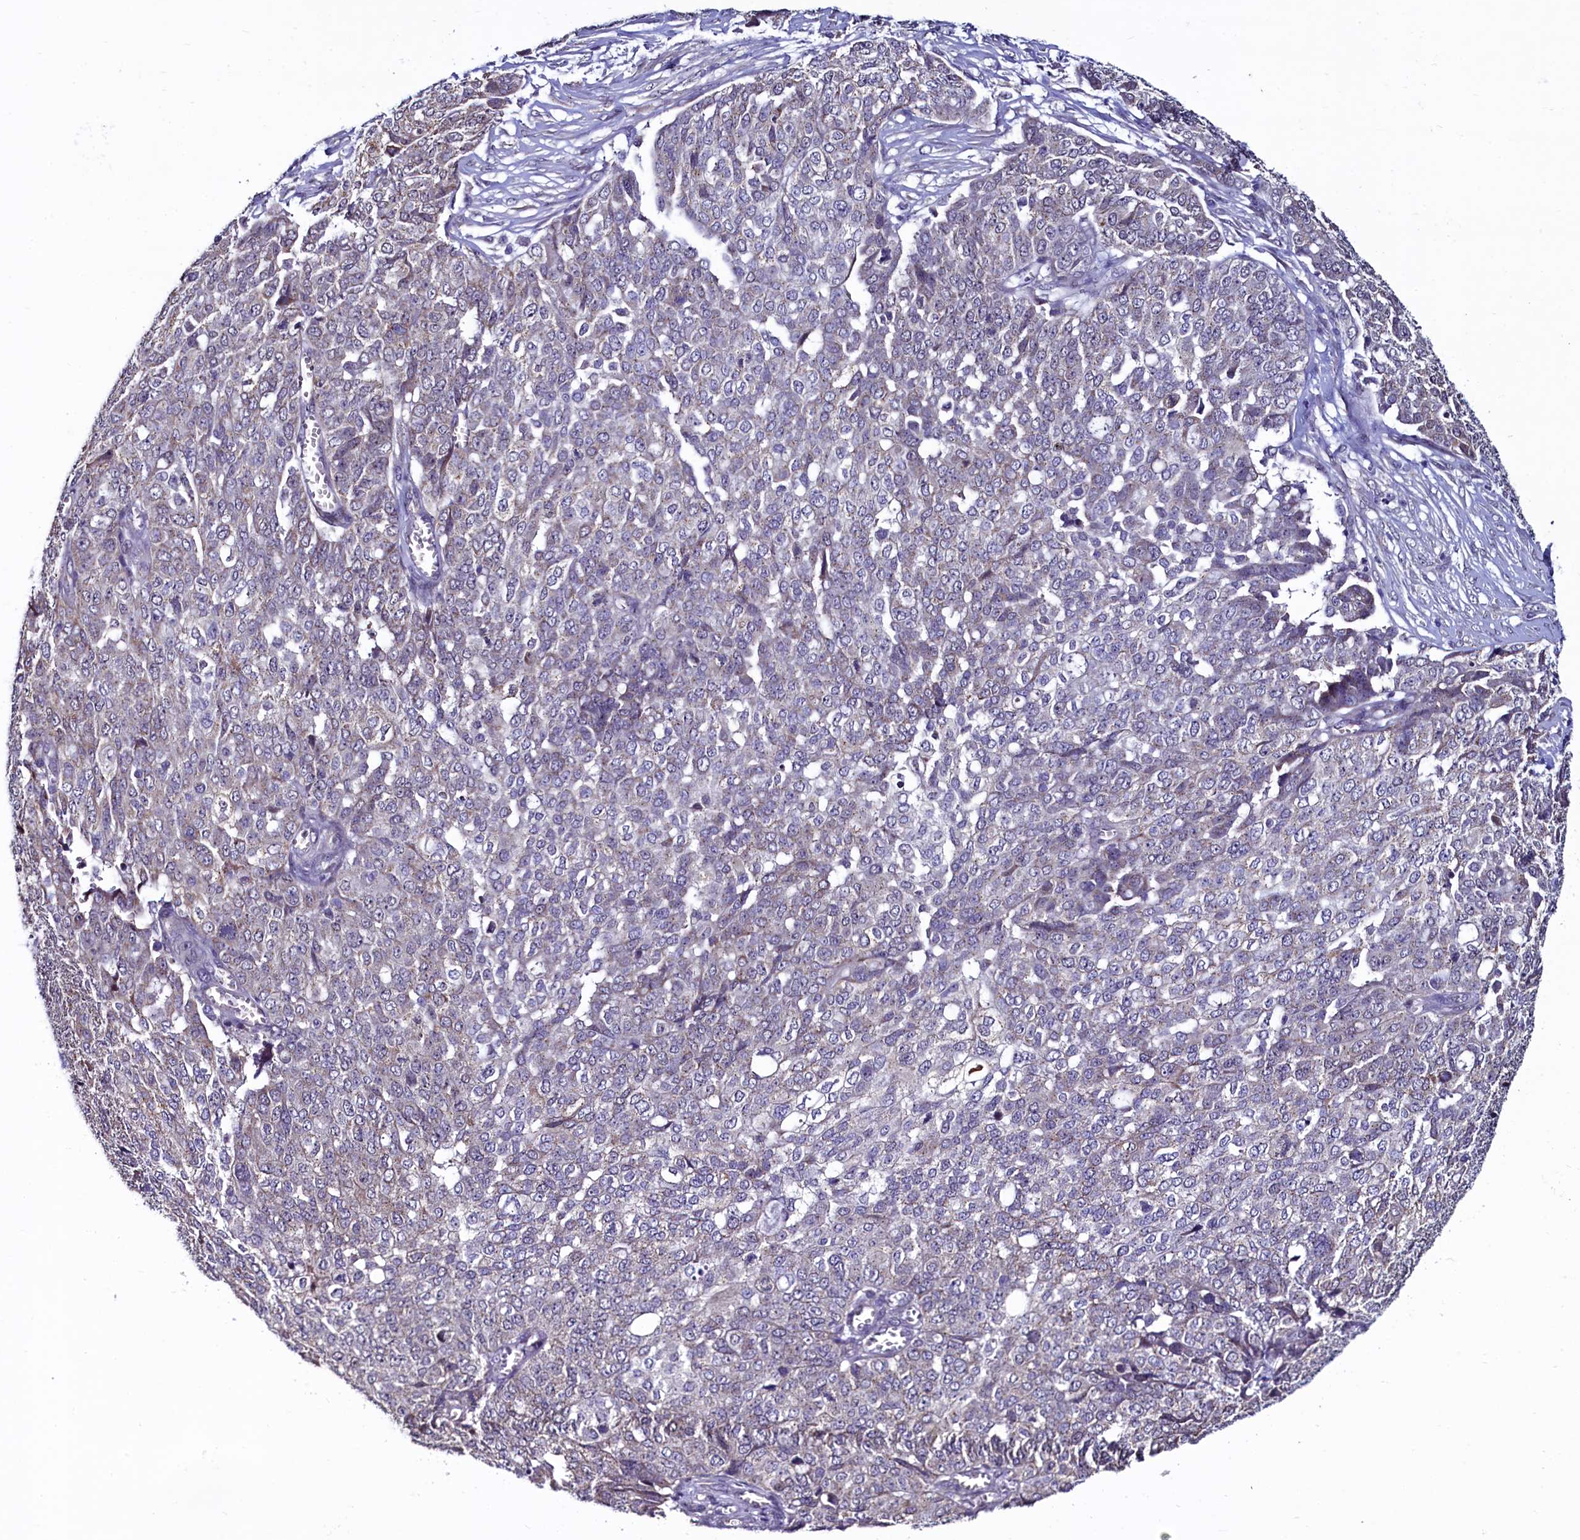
{"staining": {"intensity": "negative", "quantity": "none", "location": "none"}, "tissue": "ovarian cancer", "cell_type": "Tumor cells", "image_type": "cancer", "snomed": [{"axis": "morphology", "description": "Cystadenocarcinoma, serous, NOS"}, {"axis": "topography", "description": "Soft tissue"}, {"axis": "topography", "description": "Ovary"}], "caption": "IHC of human ovarian cancer (serous cystadenocarcinoma) reveals no expression in tumor cells.", "gene": "SEC24C", "patient": {"sex": "female", "age": 57}}